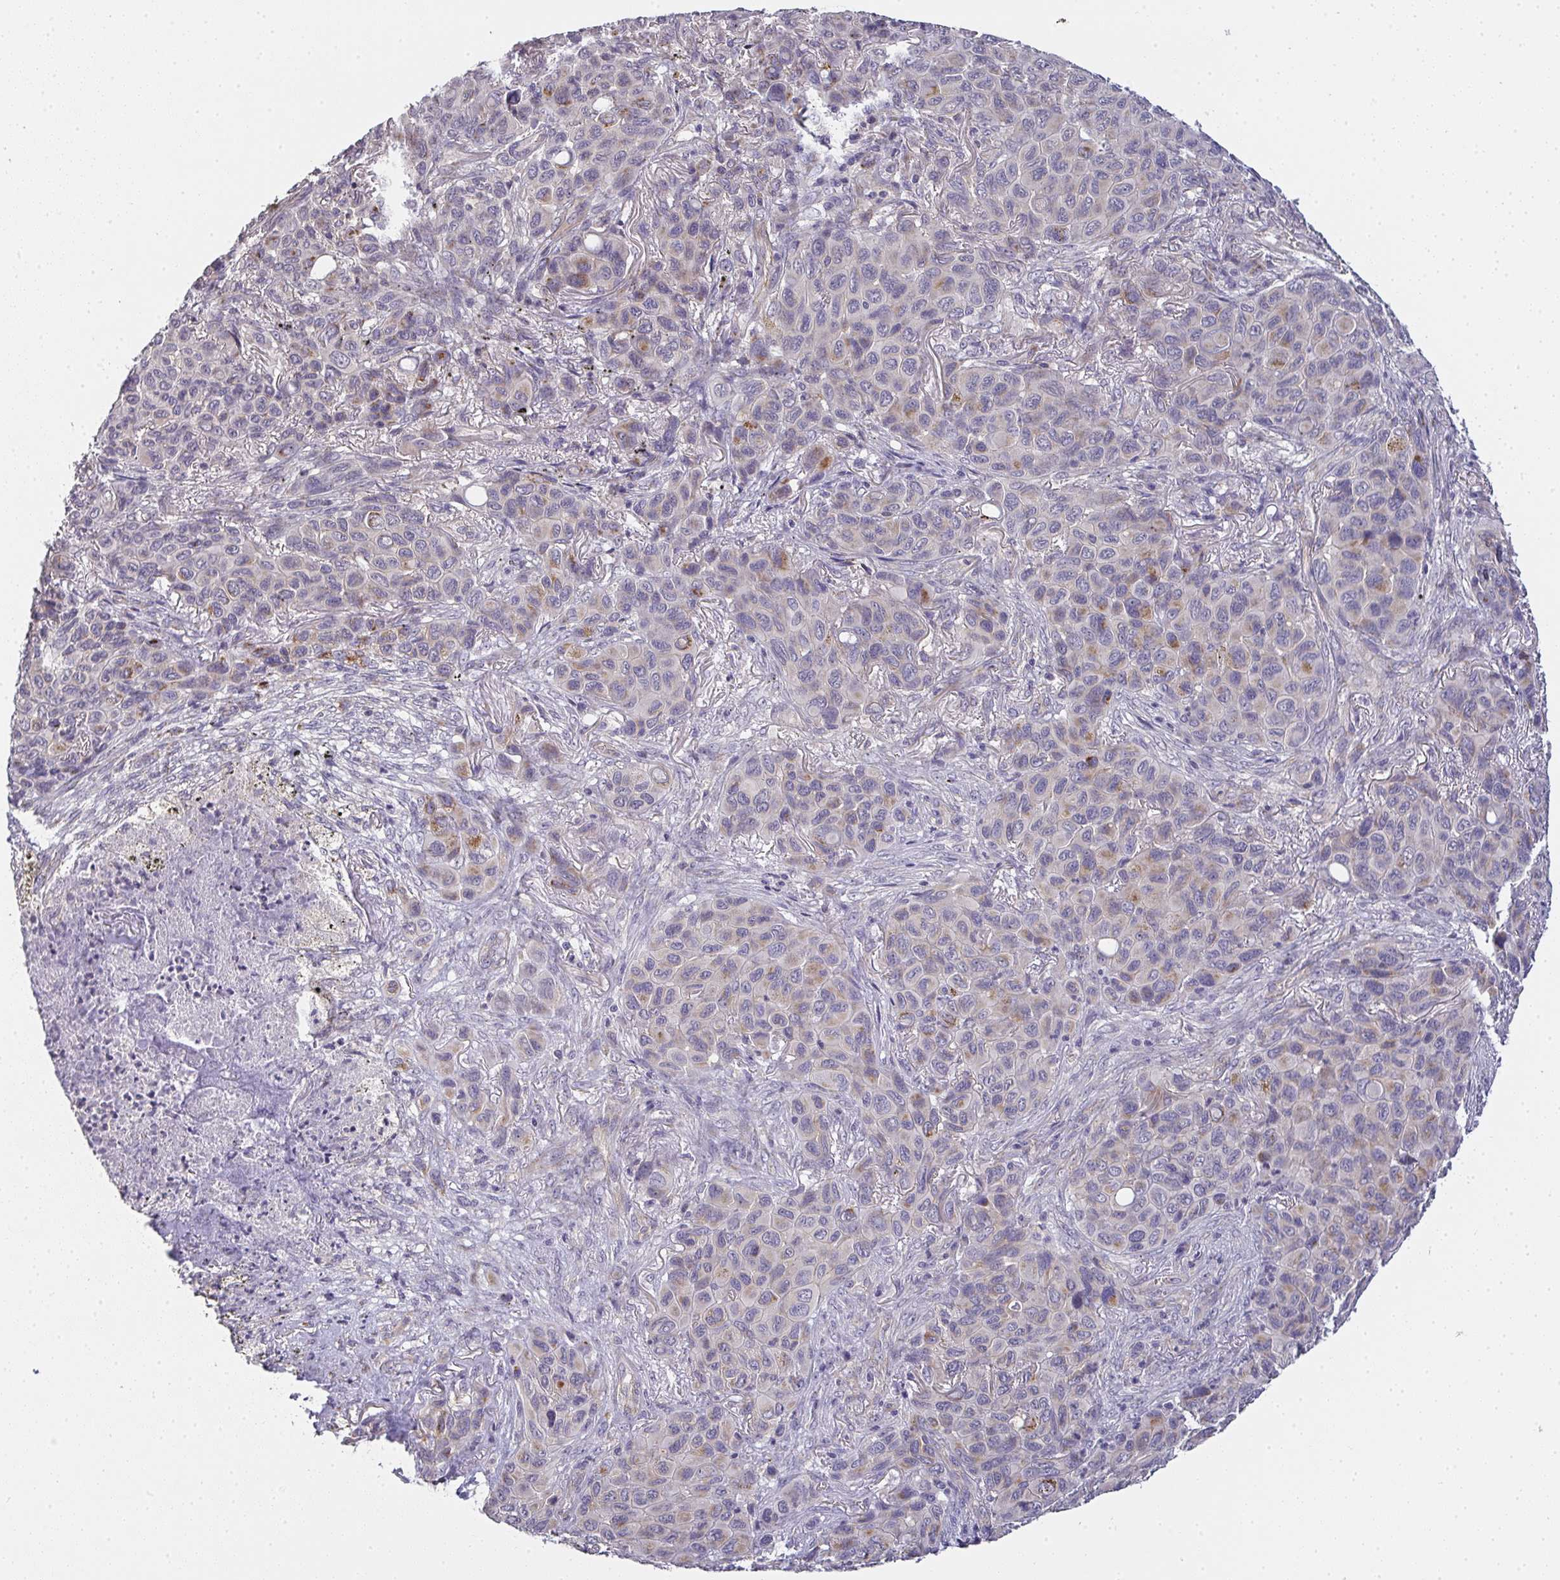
{"staining": {"intensity": "moderate", "quantity": "<25%", "location": "cytoplasmic/membranous"}, "tissue": "melanoma", "cell_type": "Tumor cells", "image_type": "cancer", "snomed": [{"axis": "morphology", "description": "Malignant melanoma, Metastatic site"}, {"axis": "topography", "description": "Lung"}], "caption": "High-magnification brightfield microscopy of malignant melanoma (metastatic site) stained with DAB (3,3'-diaminobenzidine) (brown) and counterstained with hematoxylin (blue). tumor cells exhibit moderate cytoplasmic/membranous positivity is identified in about<25% of cells. The staining was performed using DAB, with brown indicating positive protein expression. Nuclei are stained blue with hematoxylin.", "gene": "TMEM219", "patient": {"sex": "male", "age": 48}}